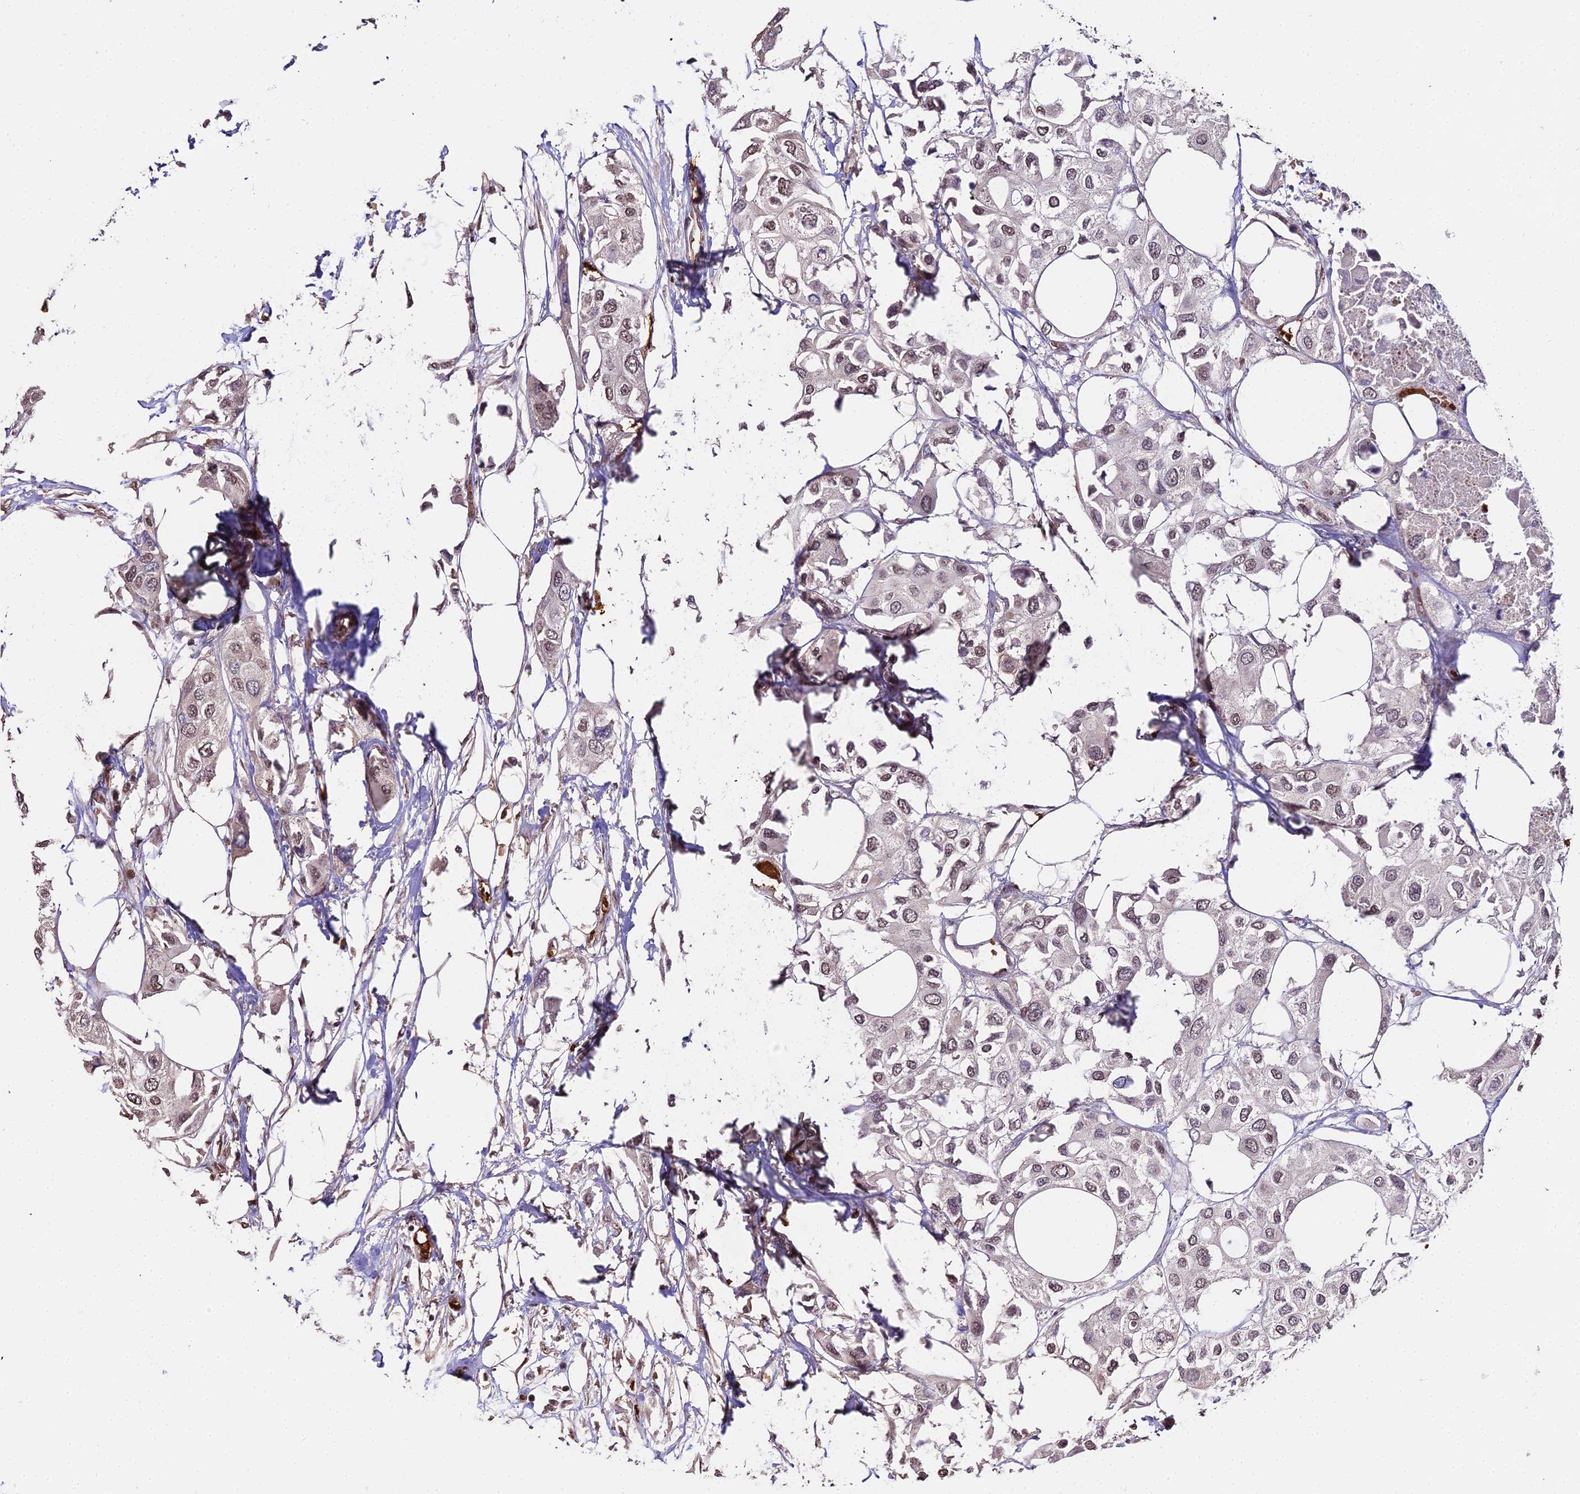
{"staining": {"intensity": "moderate", "quantity": ">75%", "location": "nuclear"}, "tissue": "urothelial cancer", "cell_type": "Tumor cells", "image_type": "cancer", "snomed": [{"axis": "morphology", "description": "Urothelial carcinoma, High grade"}, {"axis": "topography", "description": "Urinary bladder"}], "caption": "High-grade urothelial carcinoma stained for a protein (brown) shows moderate nuclear positive expression in approximately >75% of tumor cells.", "gene": "ZDBF2", "patient": {"sex": "male", "age": 64}}